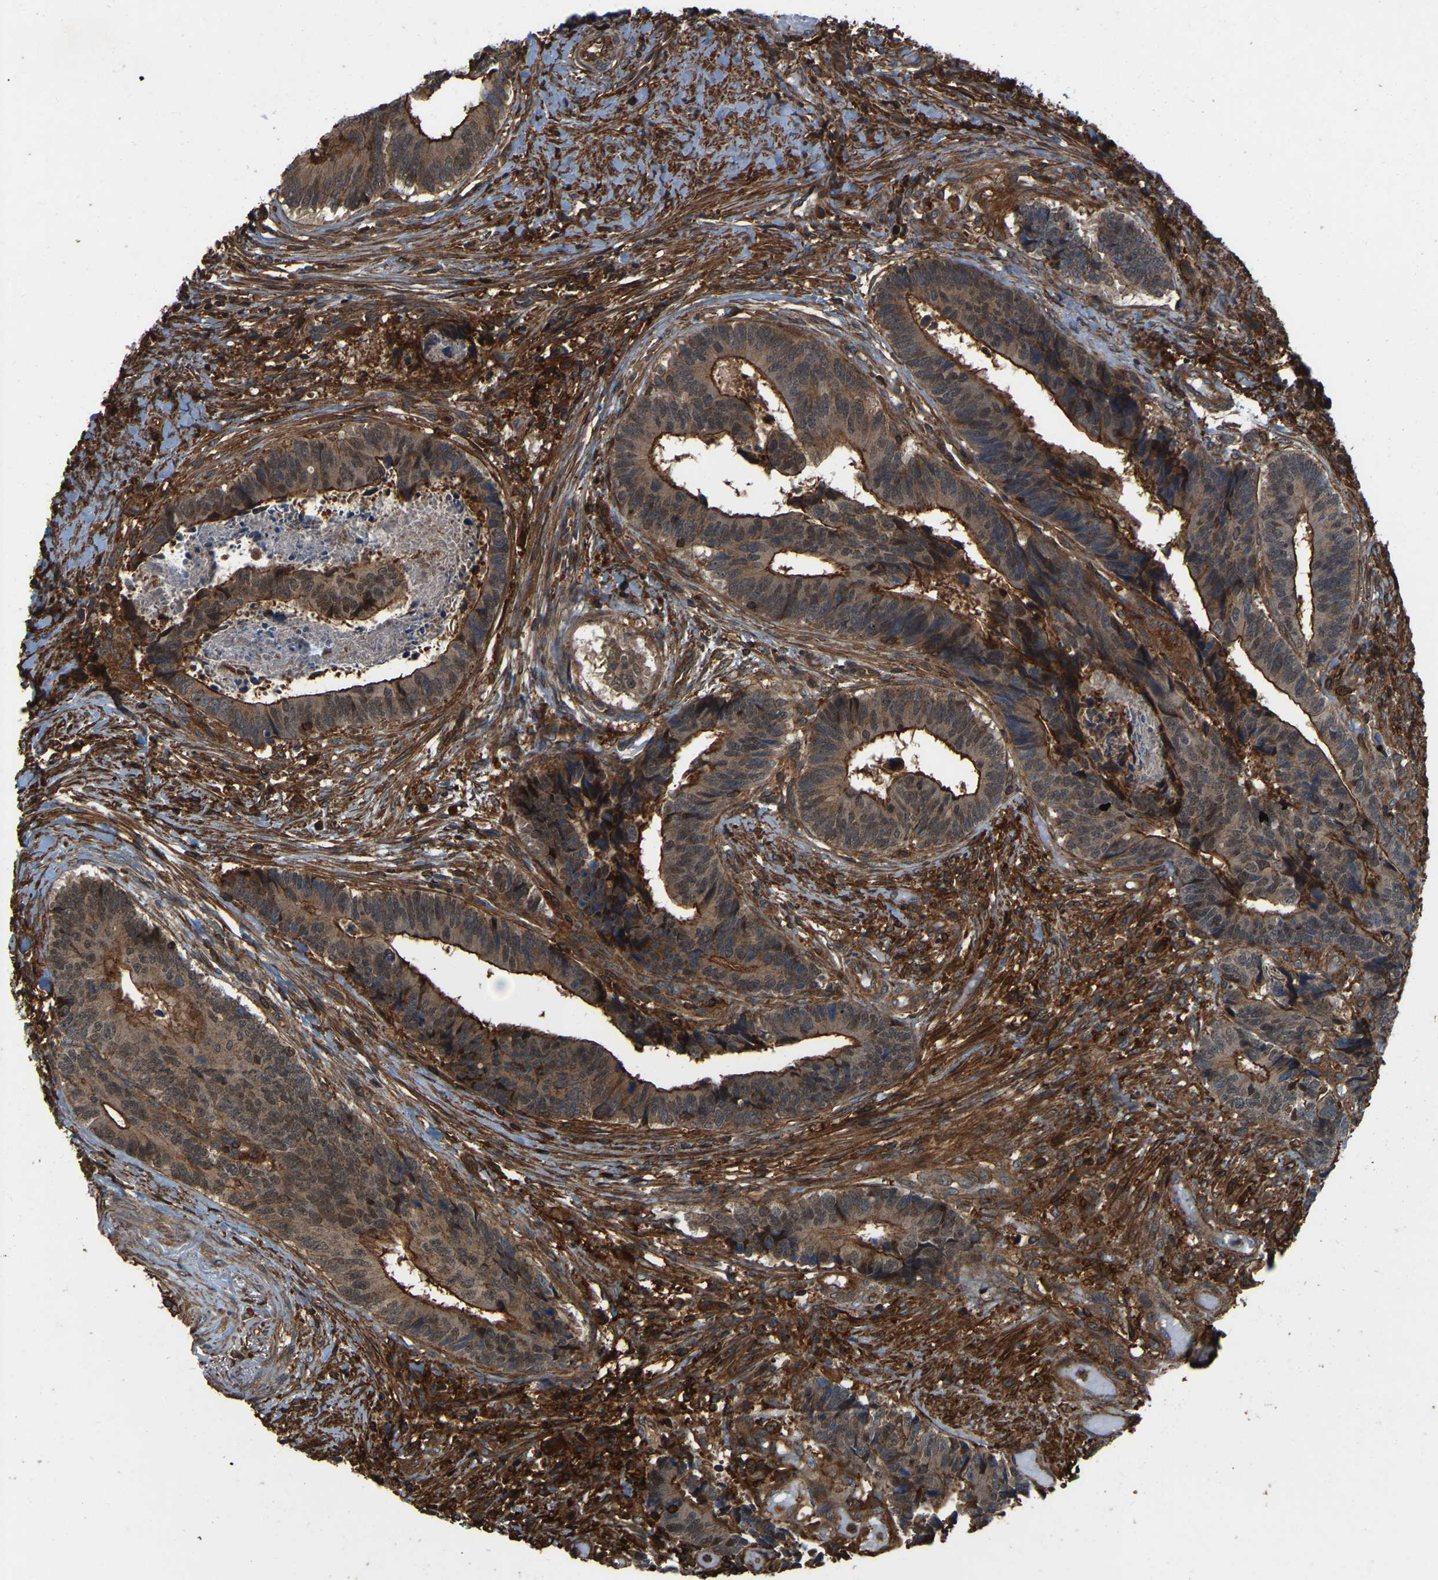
{"staining": {"intensity": "strong", "quantity": ">75%", "location": "cytoplasmic/membranous"}, "tissue": "colorectal cancer", "cell_type": "Tumor cells", "image_type": "cancer", "snomed": [{"axis": "morphology", "description": "Adenocarcinoma, NOS"}, {"axis": "topography", "description": "Rectum"}], "caption": "Colorectal cancer (adenocarcinoma) was stained to show a protein in brown. There is high levels of strong cytoplasmic/membranous expression in approximately >75% of tumor cells.", "gene": "SAMD9L", "patient": {"sex": "male", "age": 84}}